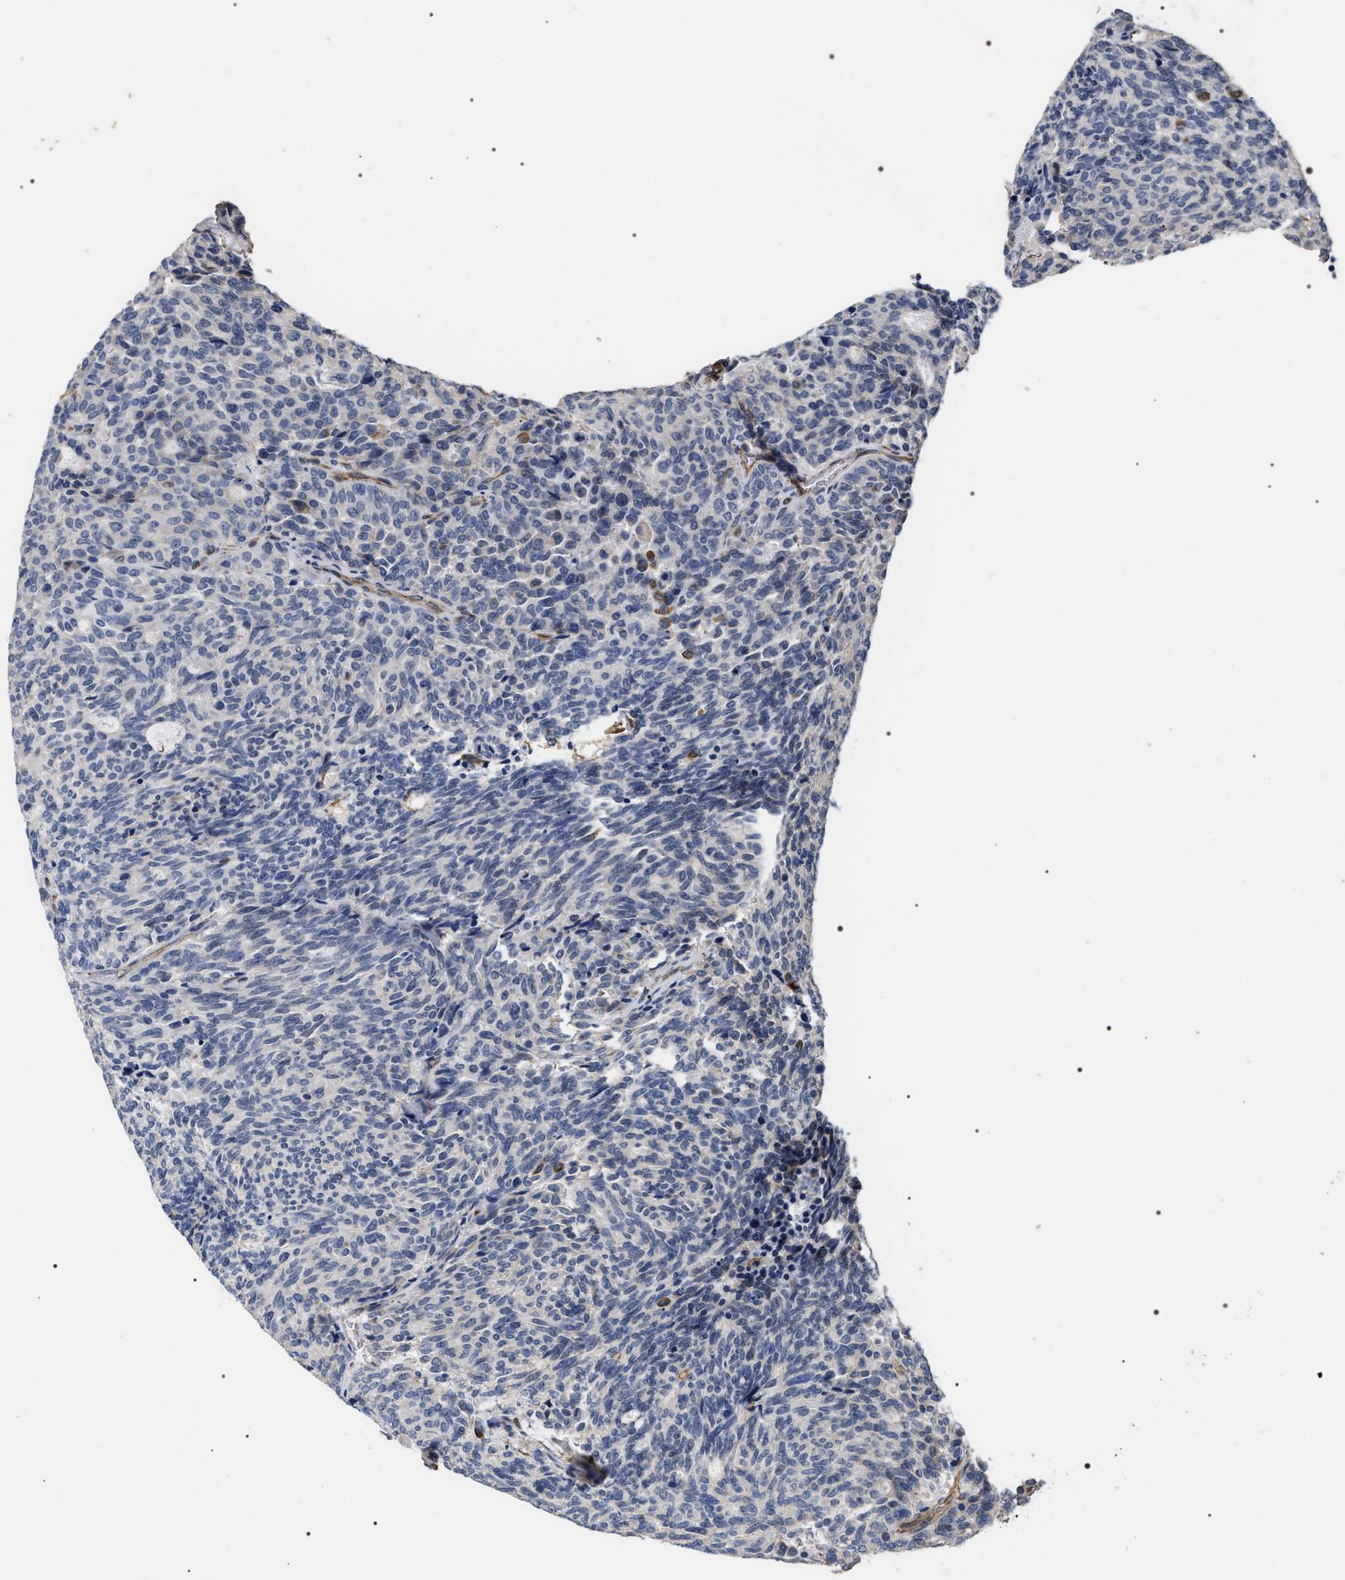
{"staining": {"intensity": "negative", "quantity": "none", "location": "none"}, "tissue": "carcinoid", "cell_type": "Tumor cells", "image_type": "cancer", "snomed": [{"axis": "morphology", "description": "Carcinoid, malignant, NOS"}, {"axis": "topography", "description": "Pancreas"}], "caption": "This is an immunohistochemistry (IHC) micrograph of carcinoid. There is no positivity in tumor cells.", "gene": "TSPAN33", "patient": {"sex": "female", "age": 54}}